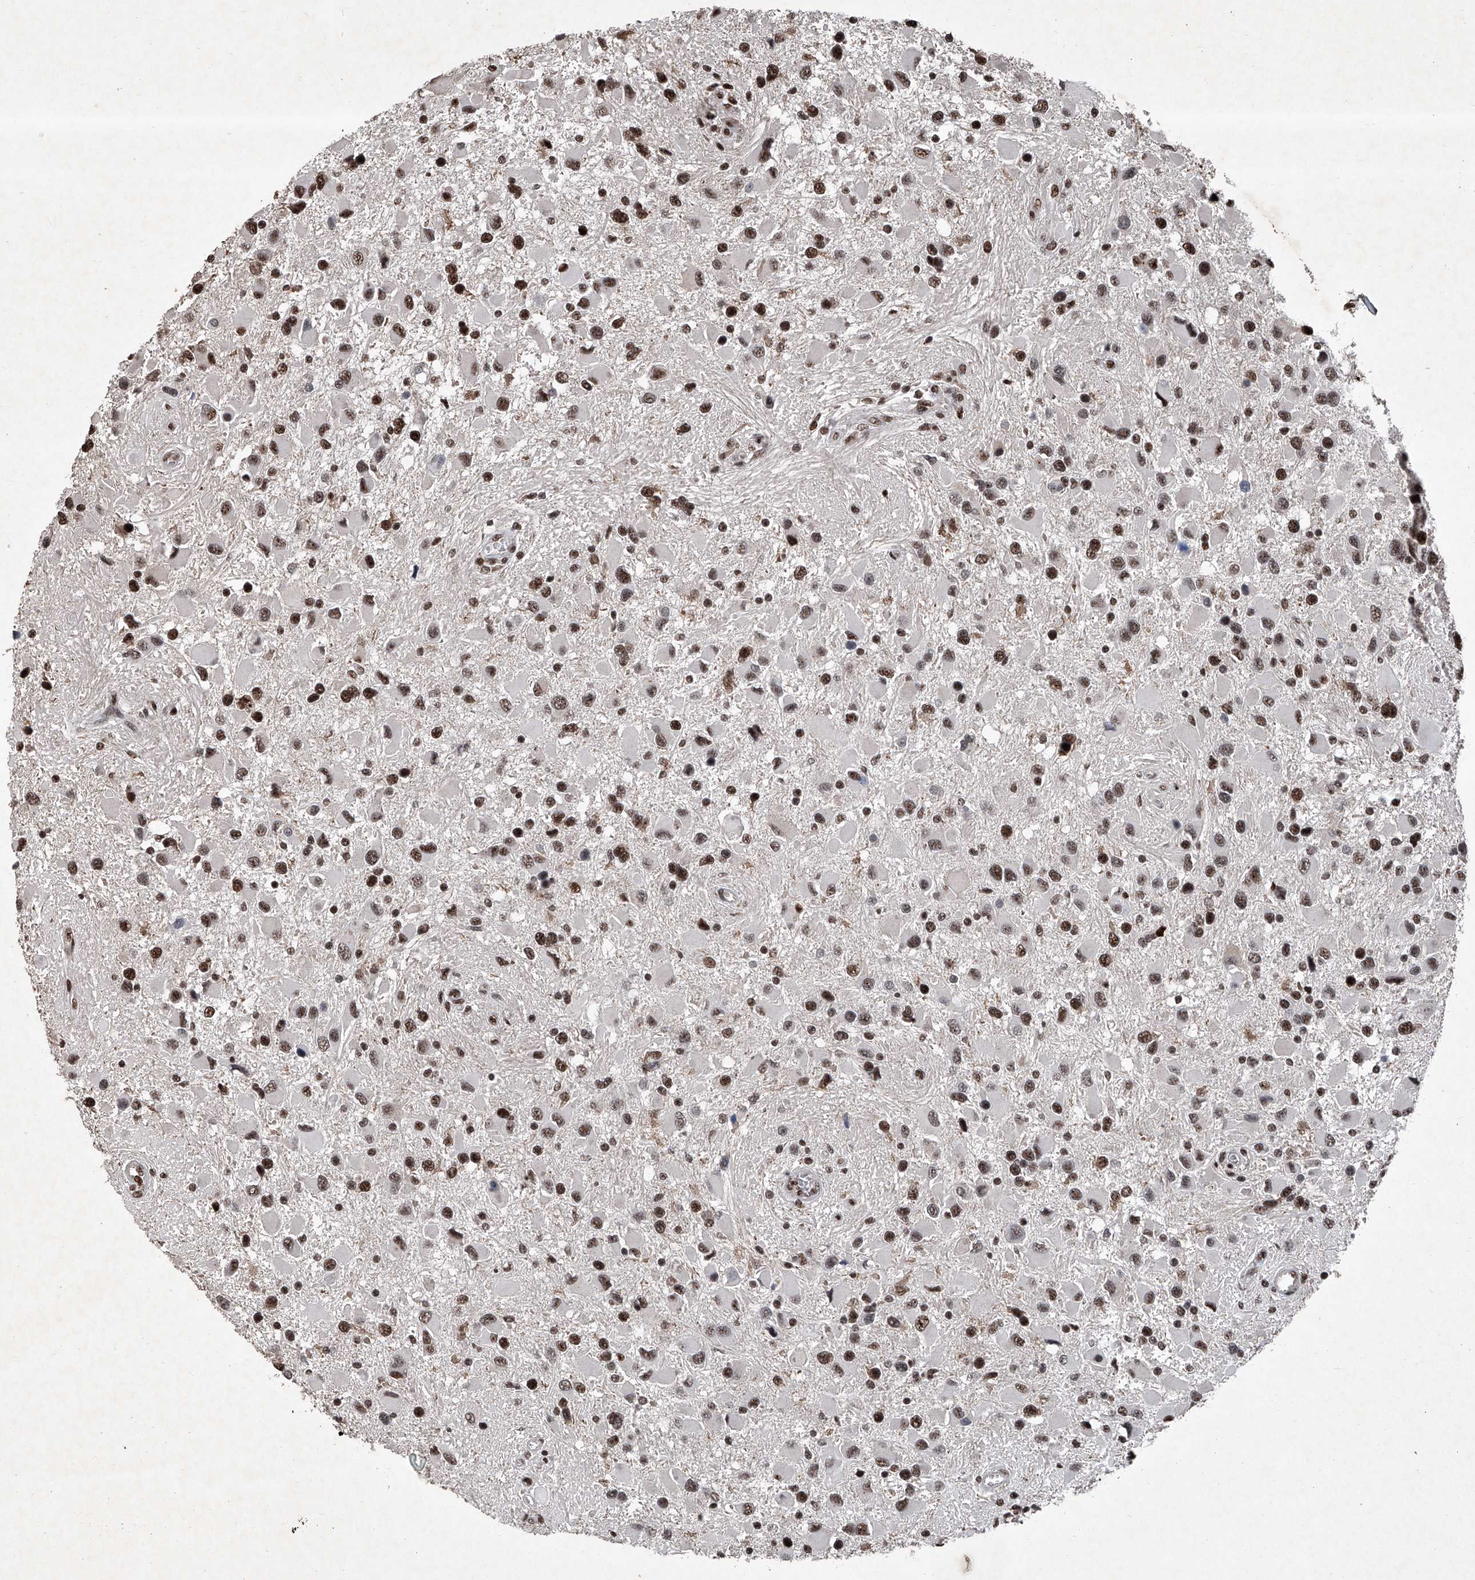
{"staining": {"intensity": "moderate", "quantity": ">75%", "location": "nuclear"}, "tissue": "glioma", "cell_type": "Tumor cells", "image_type": "cancer", "snomed": [{"axis": "morphology", "description": "Glioma, malignant, High grade"}, {"axis": "topography", "description": "Brain"}], "caption": "Moderate nuclear protein expression is appreciated in approximately >75% of tumor cells in glioma.", "gene": "DDX39B", "patient": {"sex": "male", "age": 53}}